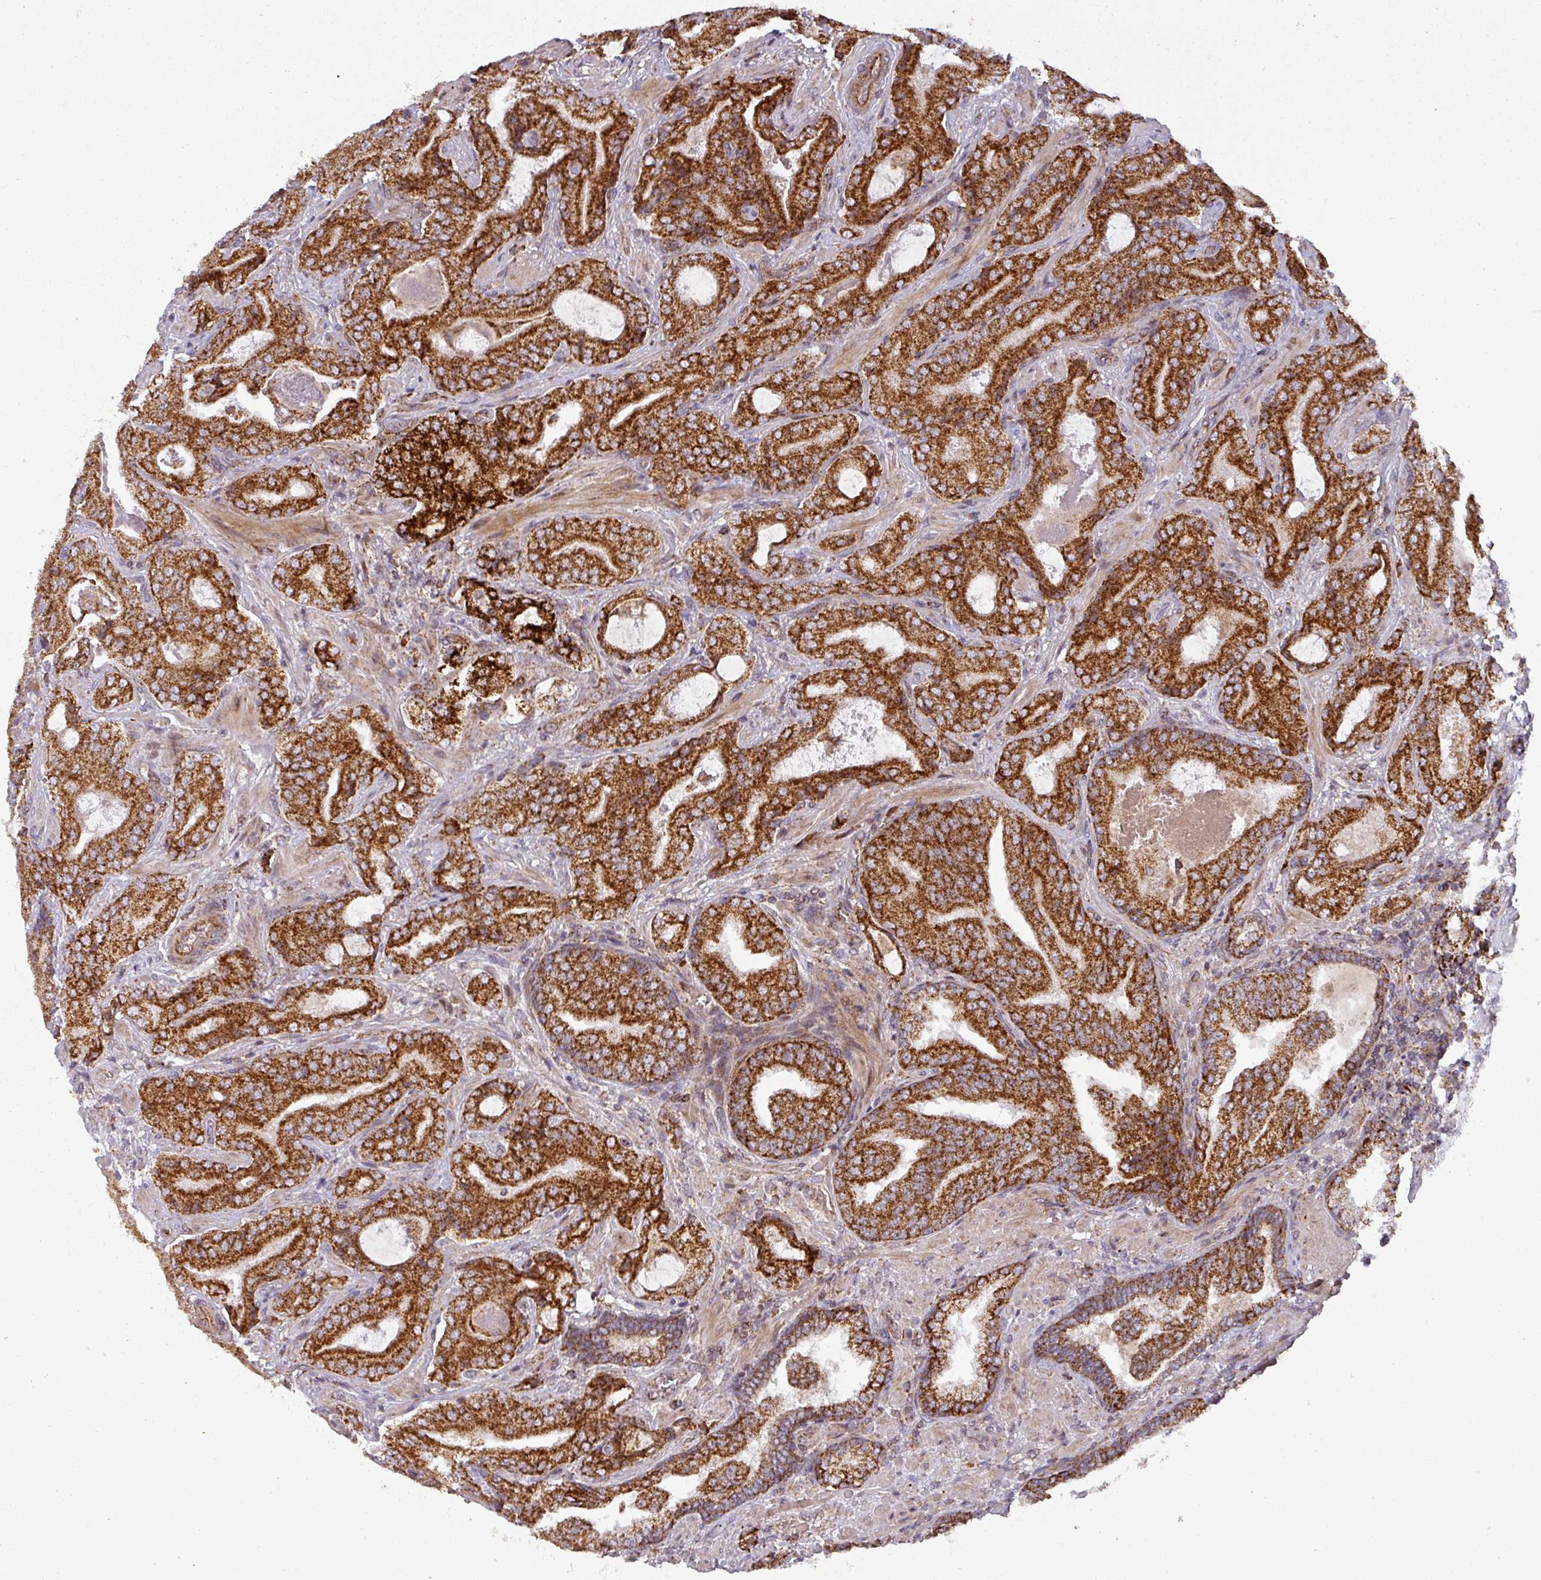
{"staining": {"intensity": "strong", "quantity": ">75%", "location": "cytoplasmic/membranous"}, "tissue": "prostate cancer", "cell_type": "Tumor cells", "image_type": "cancer", "snomed": [{"axis": "morphology", "description": "Adenocarcinoma, High grade"}, {"axis": "topography", "description": "Prostate"}], "caption": "A histopathology image of human prostate cancer stained for a protein reveals strong cytoplasmic/membranous brown staining in tumor cells.", "gene": "GPD2", "patient": {"sex": "male", "age": 68}}